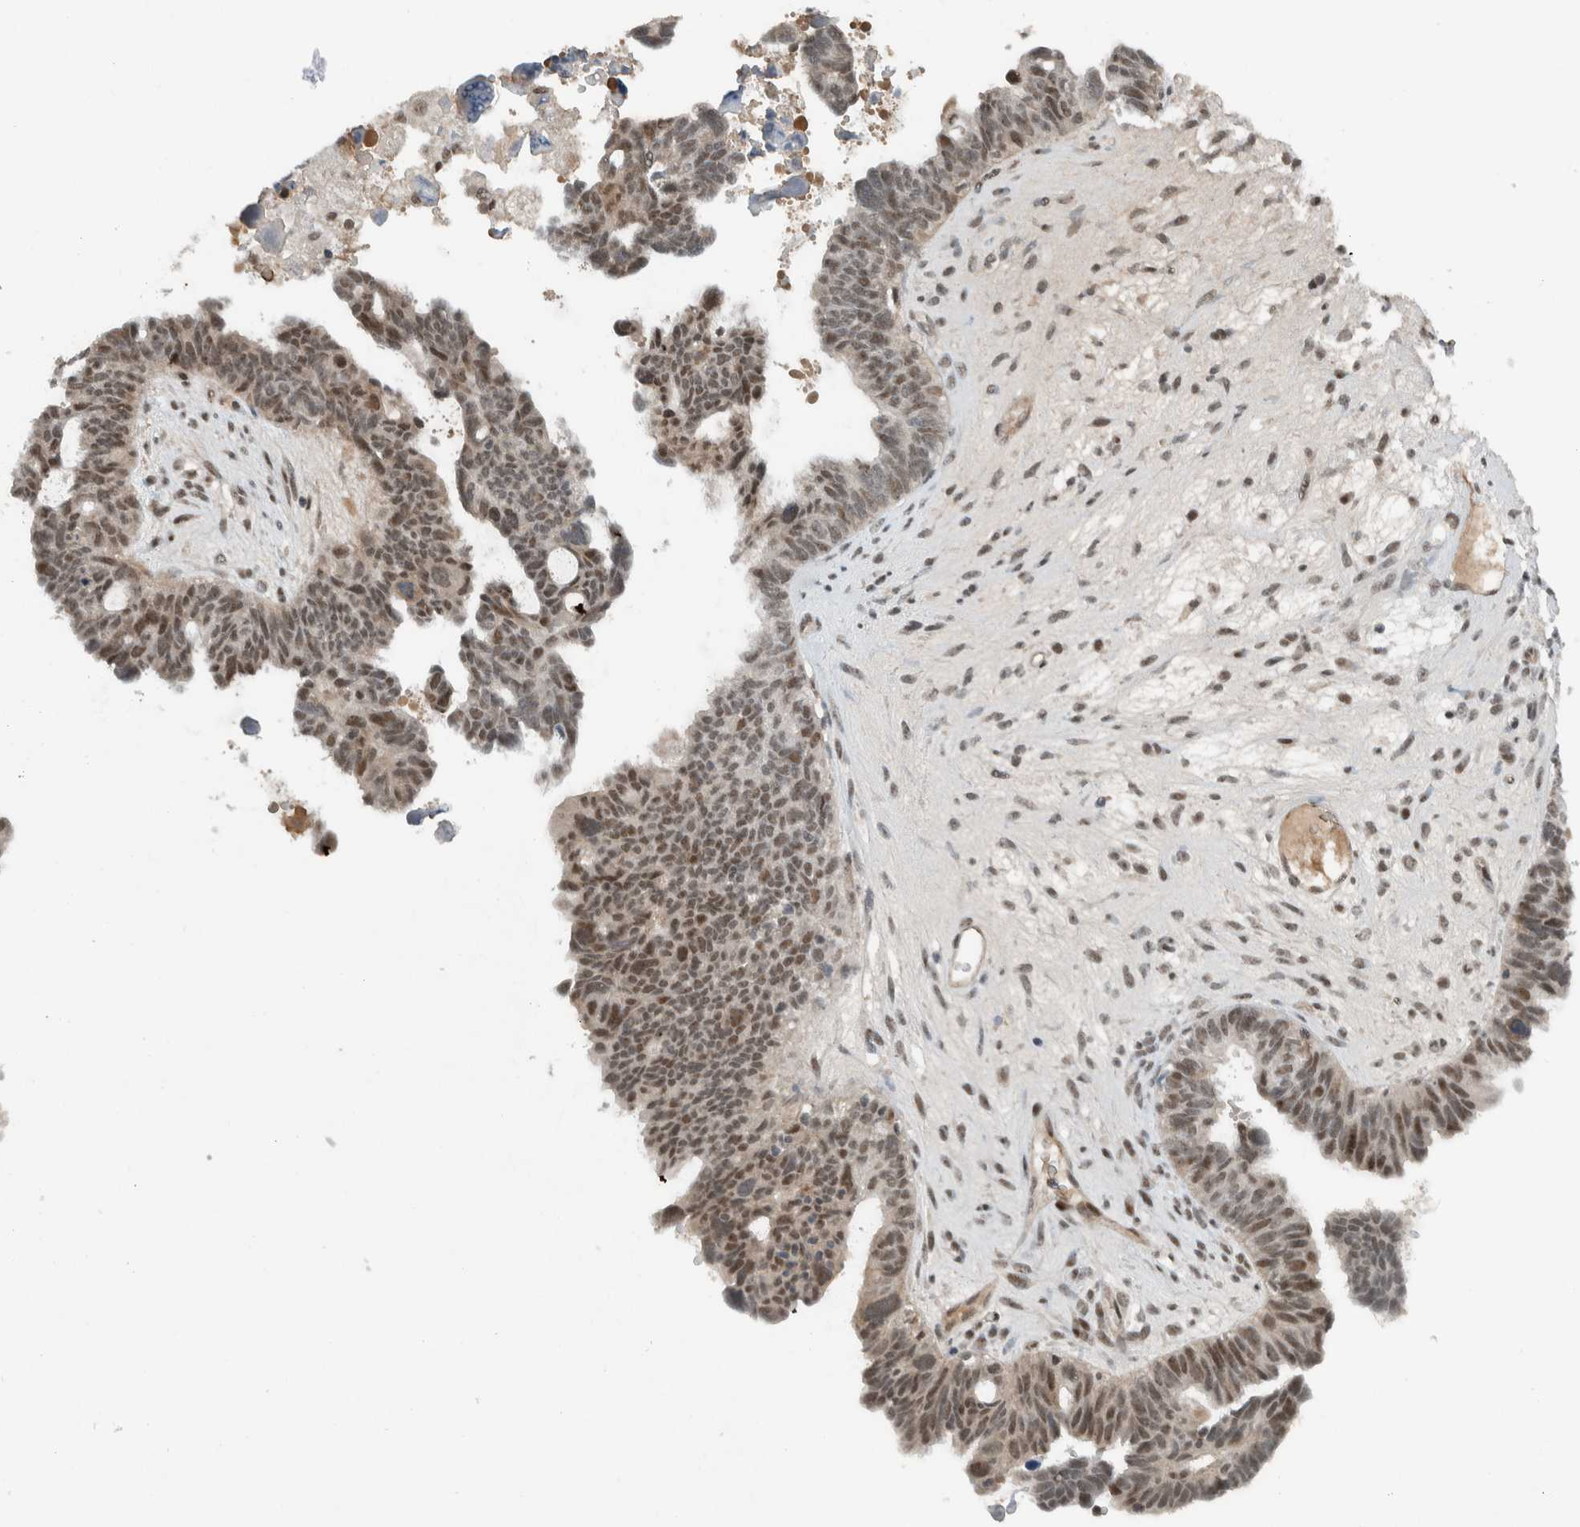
{"staining": {"intensity": "moderate", "quantity": ">75%", "location": "nuclear"}, "tissue": "ovarian cancer", "cell_type": "Tumor cells", "image_type": "cancer", "snomed": [{"axis": "morphology", "description": "Cystadenocarcinoma, serous, NOS"}, {"axis": "topography", "description": "Ovary"}], "caption": "Ovarian serous cystadenocarcinoma stained with a brown dye shows moderate nuclear positive expression in approximately >75% of tumor cells.", "gene": "ZFP91", "patient": {"sex": "female", "age": 79}}